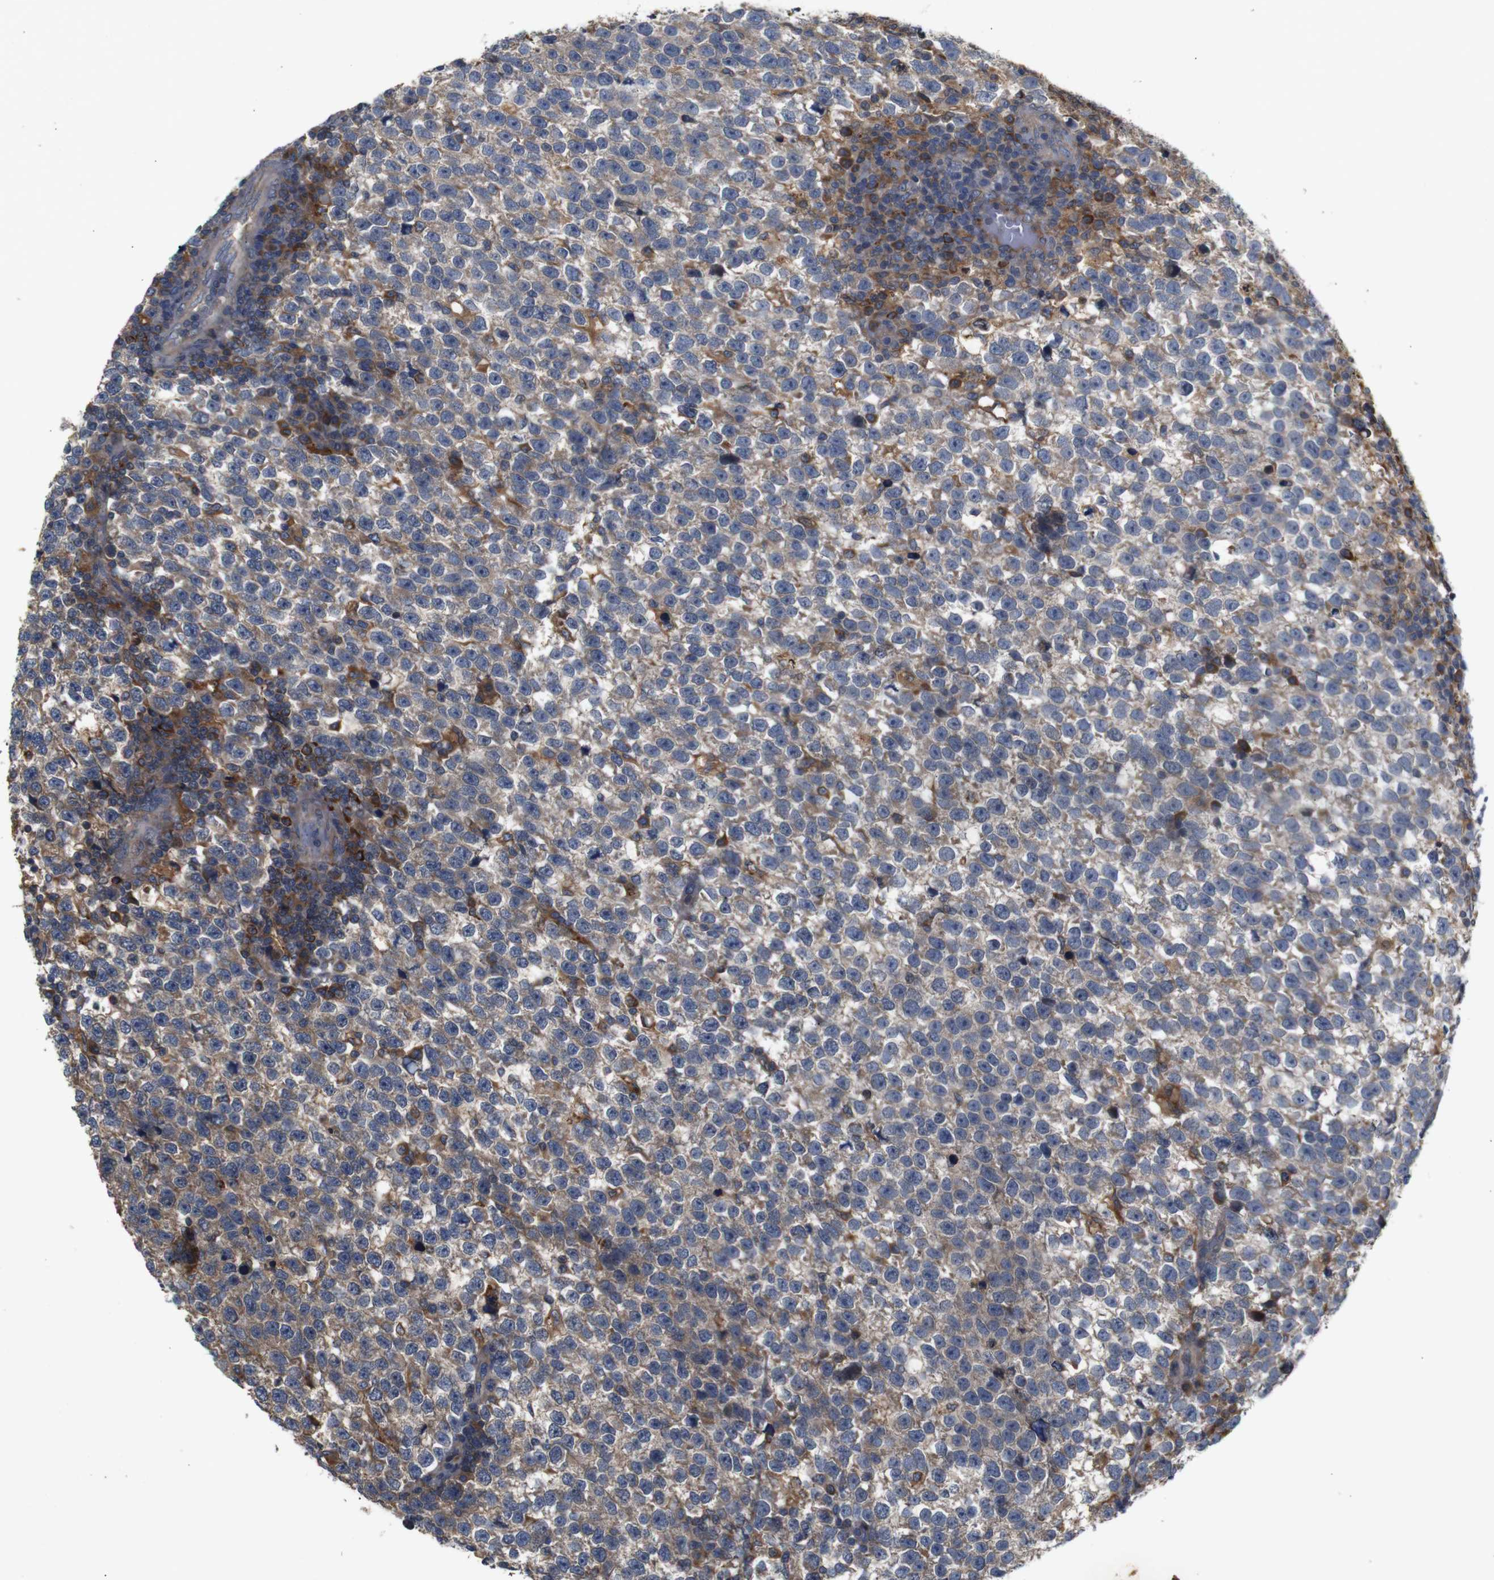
{"staining": {"intensity": "moderate", "quantity": ">75%", "location": "cytoplasmic/membranous"}, "tissue": "testis cancer", "cell_type": "Tumor cells", "image_type": "cancer", "snomed": [{"axis": "morphology", "description": "Normal tissue, NOS"}, {"axis": "morphology", "description": "Seminoma, NOS"}, {"axis": "topography", "description": "Testis"}], "caption": "Immunohistochemical staining of human testis cancer displays medium levels of moderate cytoplasmic/membranous protein positivity in approximately >75% of tumor cells.", "gene": "PTPN1", "patient": {"sex": "male", "age": 43}}